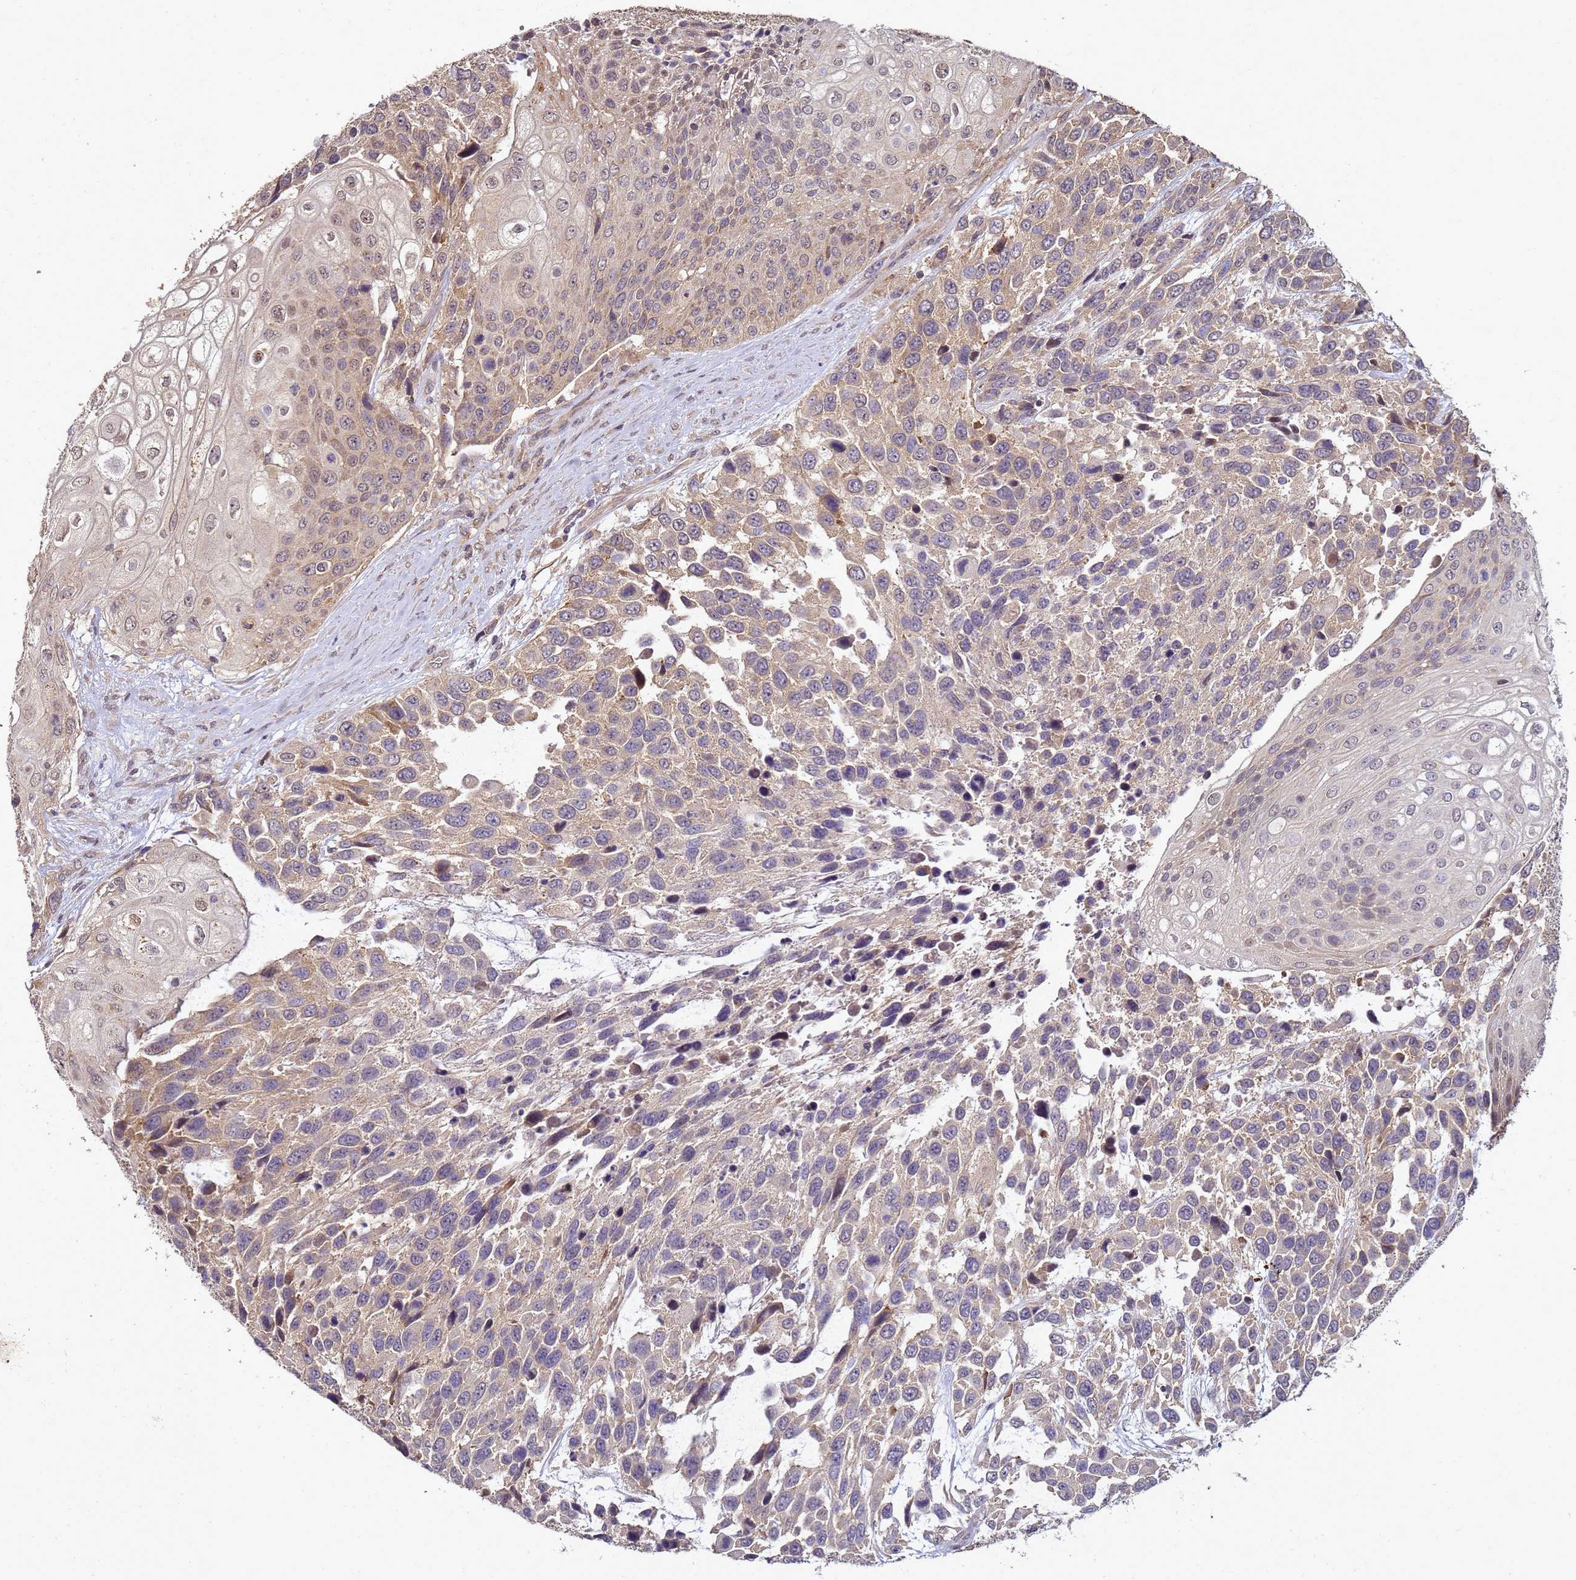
{"staining": {"intensity": "moderate", "quantity": ">75%", "location": "cytoplasmic/membranous"}, "tissue": "urothelial cancer", "cell_type": "Tumor cells", "image_type": "cancer", "snomed": [{"axis": "morphology", "description": "Urothelial carcinoma, High grade"}, {"axis": "topography", "description": "Urinary bladder"}], "caption": "A brown stain shows moderate cytoplasmic/membranous positivity of a protein in human urothelial carcinoma (high-grade) tumor cells.", "gene": "ANKRD17", "patient": {"sex": "female", "age": 70}}